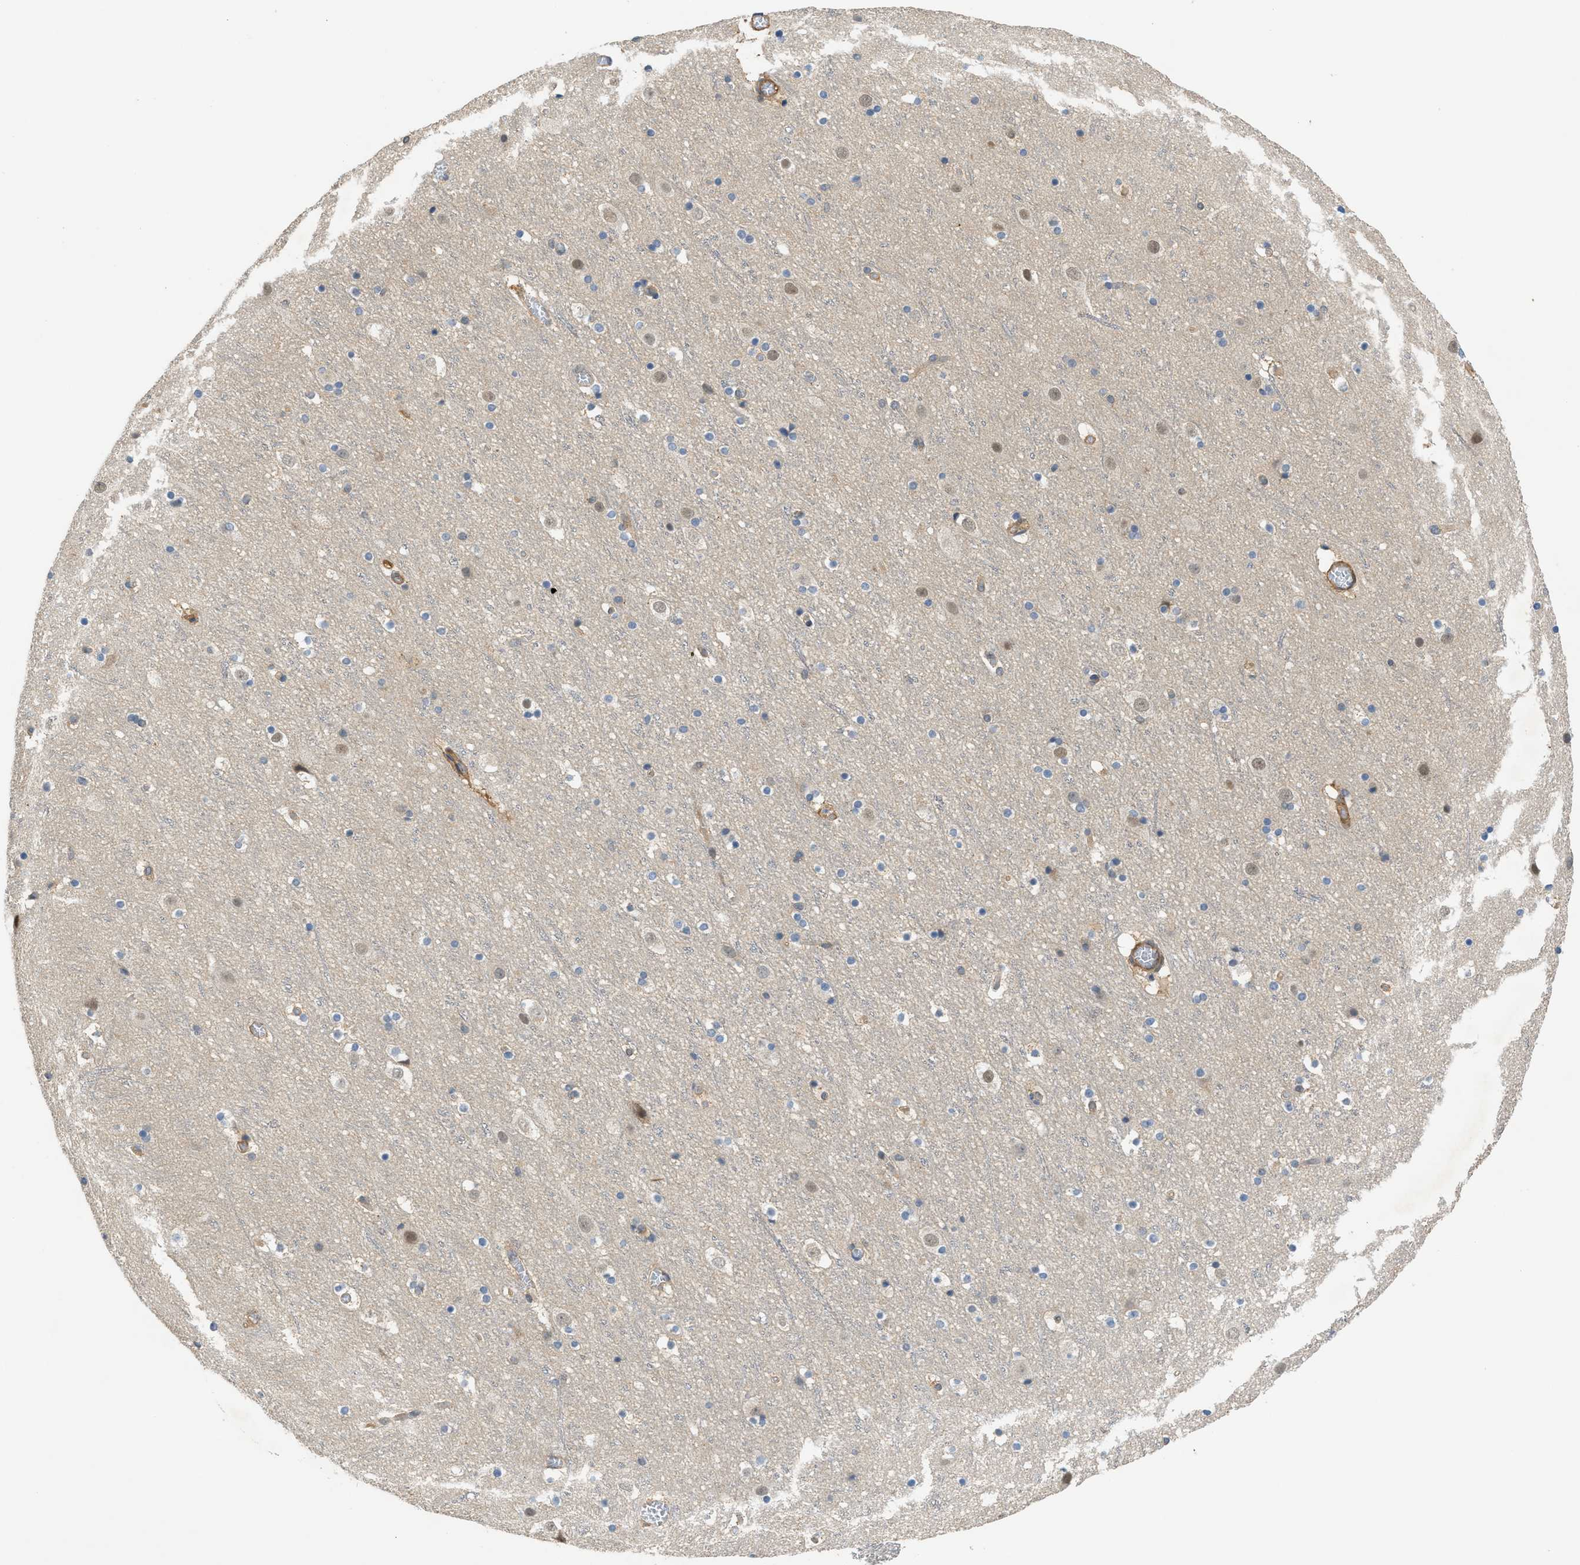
{"staining": {"intensity": "negative", "quantity": "none", "location": "none"}, "tissue": "cerebral cortex", "cell_type": "Endothelial cells", "image_type": "normal", "snomed": [{"axis": "morphology", "description": "Normal tissue, NOS"}, {"axis": "topography", "description": "Cerebral cortex"}], "caption": "High magnification brightfield microscopy of benign cerebral cortex stained with DAB (brown) and counterstained with hematoxylin (blue): endothelial cells show no significant expression.", "gene": "TRAK2", "patient": {"sex": "male", "age": 45}}